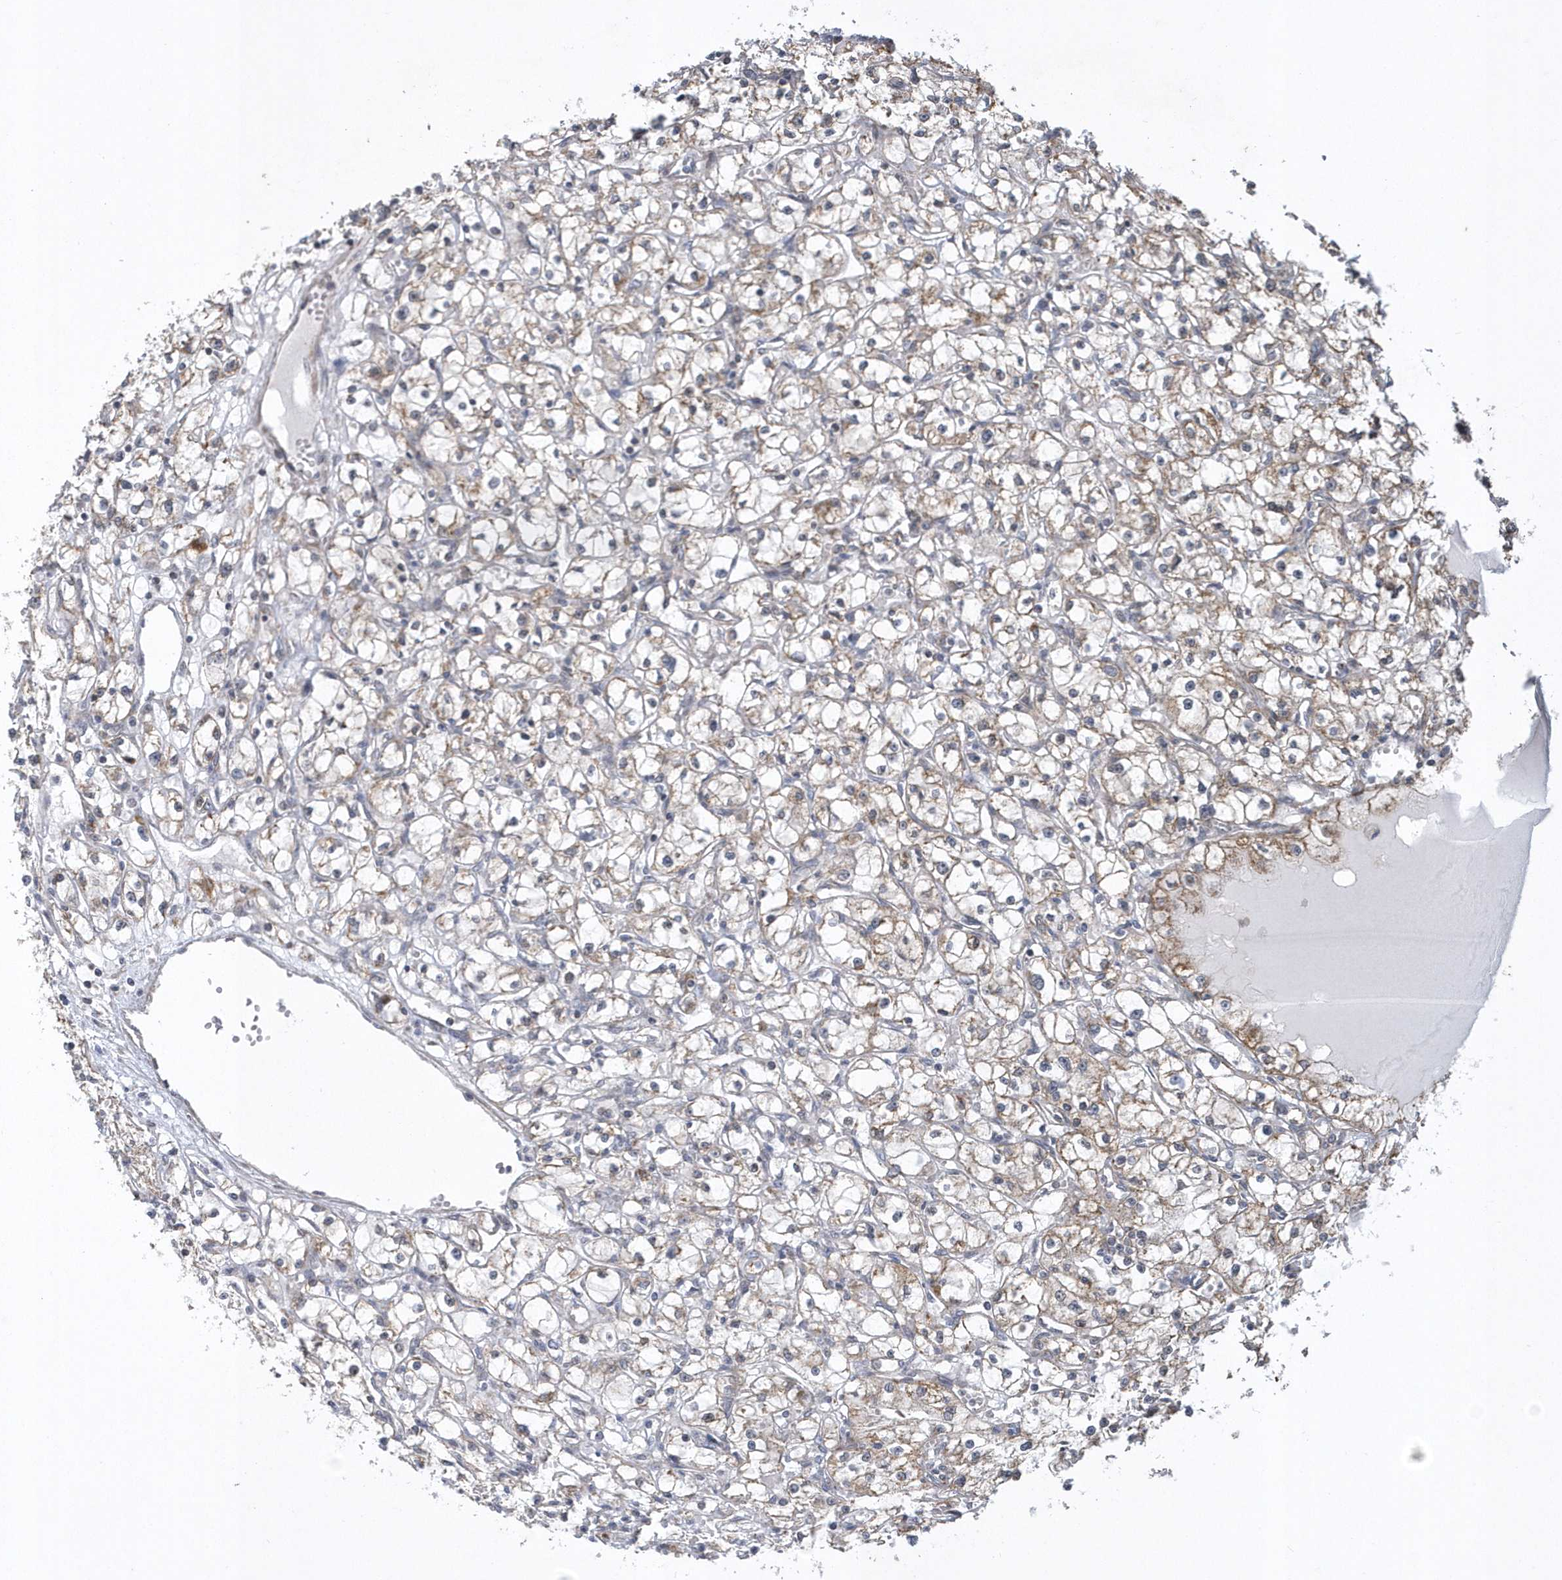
{"staining": {"intensity": "weak", "quantity": "25%-75%", "location": "cytoplasmic/membranous"}, "tissue": "renal cancer", "cell_type": "Tumor cells", "image_type": "cancer", "snomed": [{"axis": "morphology", "description": "Adenocarcinoma, NOS"}, {"axis": "topography", "description": "Kidney"}], "caption": "Protein positivity by immunohistochemistry (IHC) shows weak cytoplasmic/membranous expression in about 25%-75% of tumor cells in adenocarcinoma (renal).", "gene": "SLX9", "patient": {"sex": "male", "age": 56}}